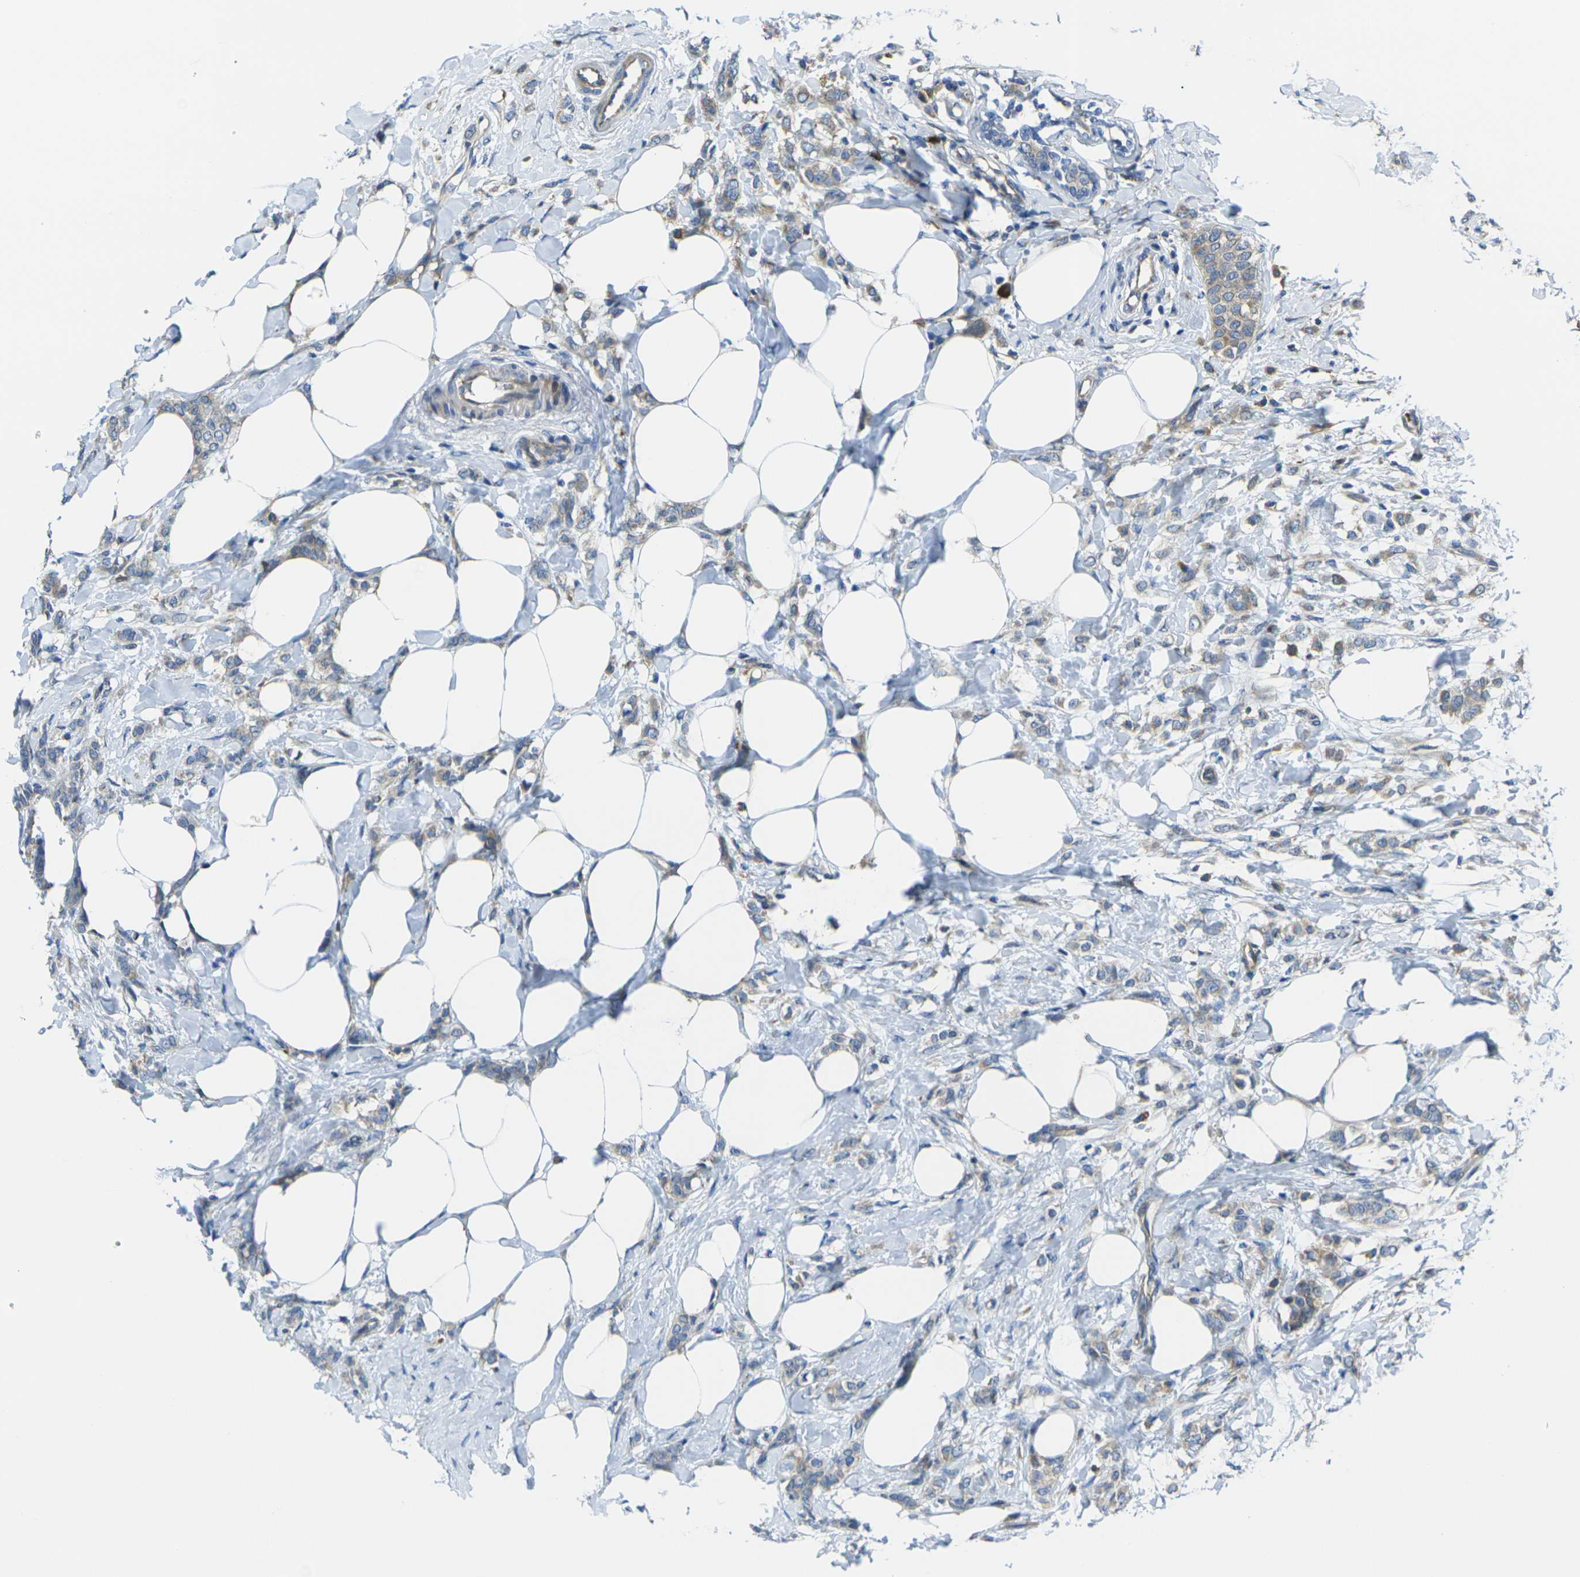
{"staining": {"intensity": "weak", "quantity": "25%-75%", "location": "cytoplasmic/membranous"}, "tissue": "breast cancer", "cell_type": "Tumor cells", "image_type": "cancer", "snomed": [{"axis": "morphology", "description": "Lobular carcinoma, in situ"}, {"axis": "morphology", "description": "Lobular carcinoma"}, {"axis": "topography", "description": "Breast"}], "caption": "Breast cancer (lobular carcinoma) tissue shows weak cytoplasmic/membranous staining in about 25%-75% of tumor cells, visualized by immunohistochemistry.", "gene": "FZD1", "patient": {"sex": "female", "age": 41}}